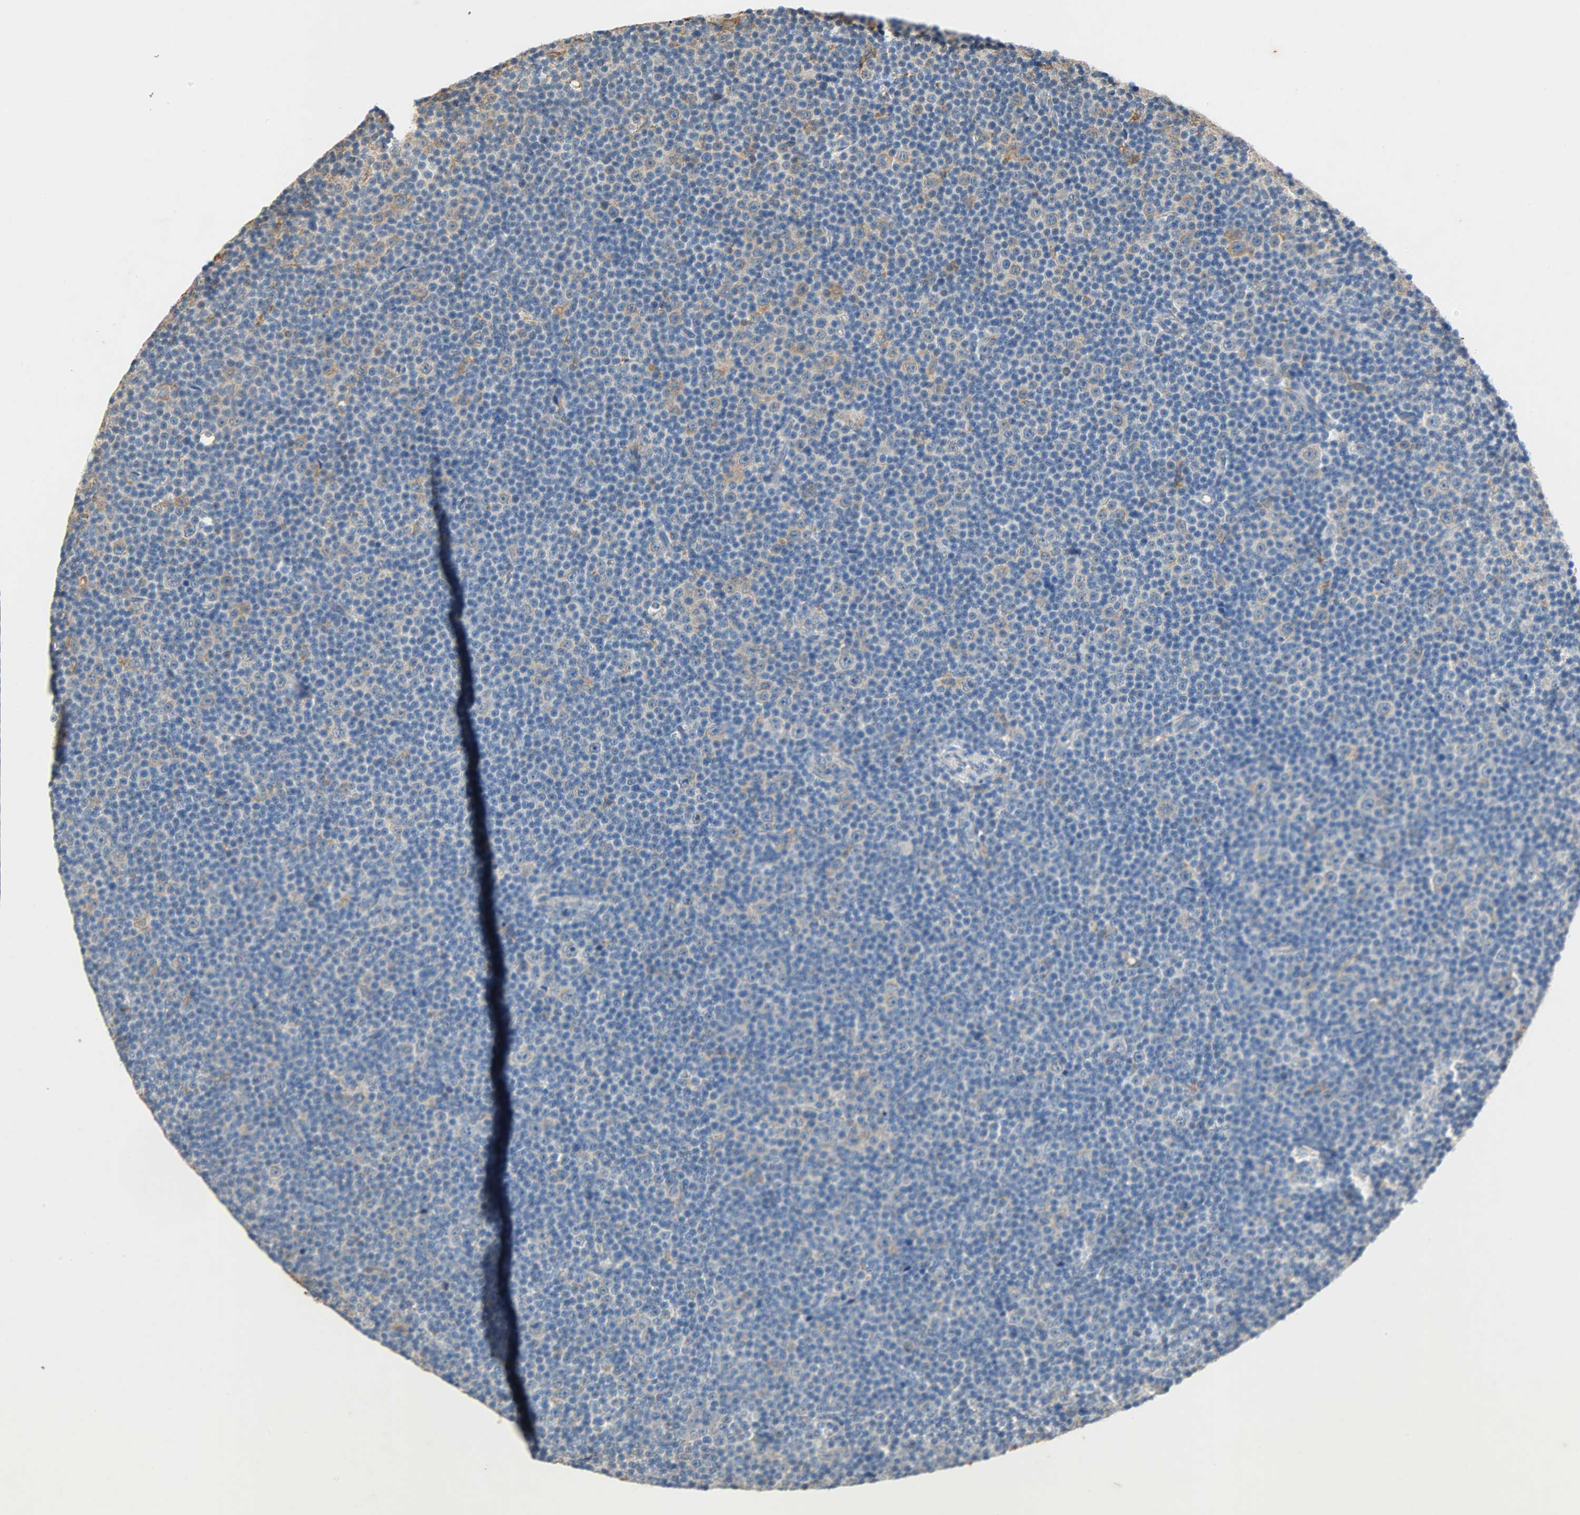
{"staining": {"intensity": "weak", "quantity": "25%-75%", "location": "cytoplasmic/membranous"}, "tissue": "lymphoma", "cell_type": "Tumor cells", "image_type": "cancer", "snomed": [{"axis": "morphology", "description": "Malignant lymphoma, non-Hodgkin's type, Low grade"}, {"axis": "topography", "description": "Lymph node"}], "caption": "Protein expression analysis of human low-grade malignant lymphoma, non-Hodgkin's type reveals weak cytoplasmic/membranous staining in approximately 25%-75% of tumor cells.", "gene": "HSPA5", "patient": {"sex": "female", "age": 67}}